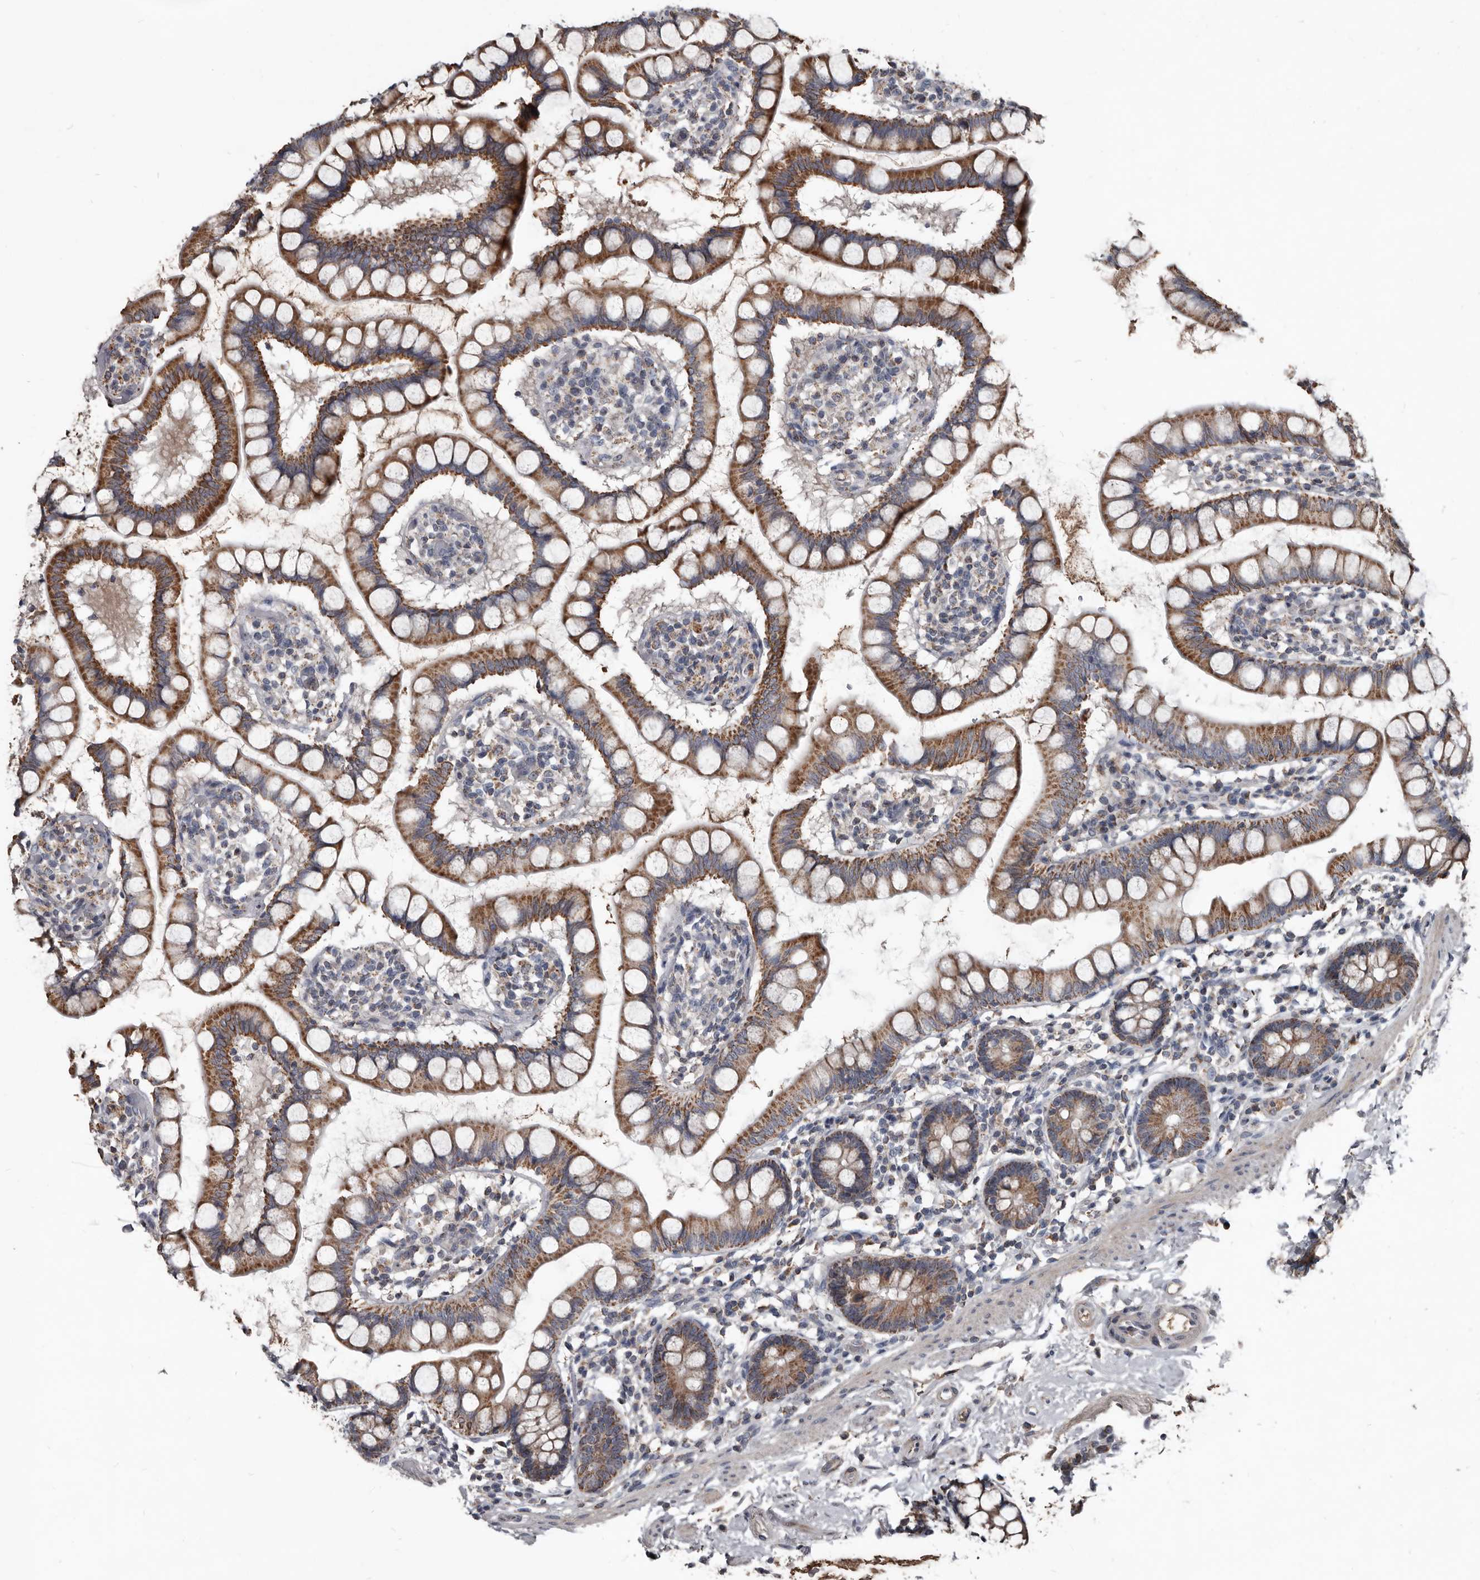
{"staining": {"intensity": "moderate", "quantity": ">75%", "location": "cytoplasmic/membranous"}, "tissue": "small intestine", "cell_type": "Glandular cells", "image_type": "normal", "snomed": [{"axis": "morphology", "description": "Normal tissue, NOS"}, {"axis": "topography", "description": "Small intestine"}], "caption": "Glandular cells demonstrate moderate cytoplasmic/membranous expression in about >75% of cells in unremarkable small intestine.", "gene": "GREB1", "patient": {"sex": "female", "age": 84}}